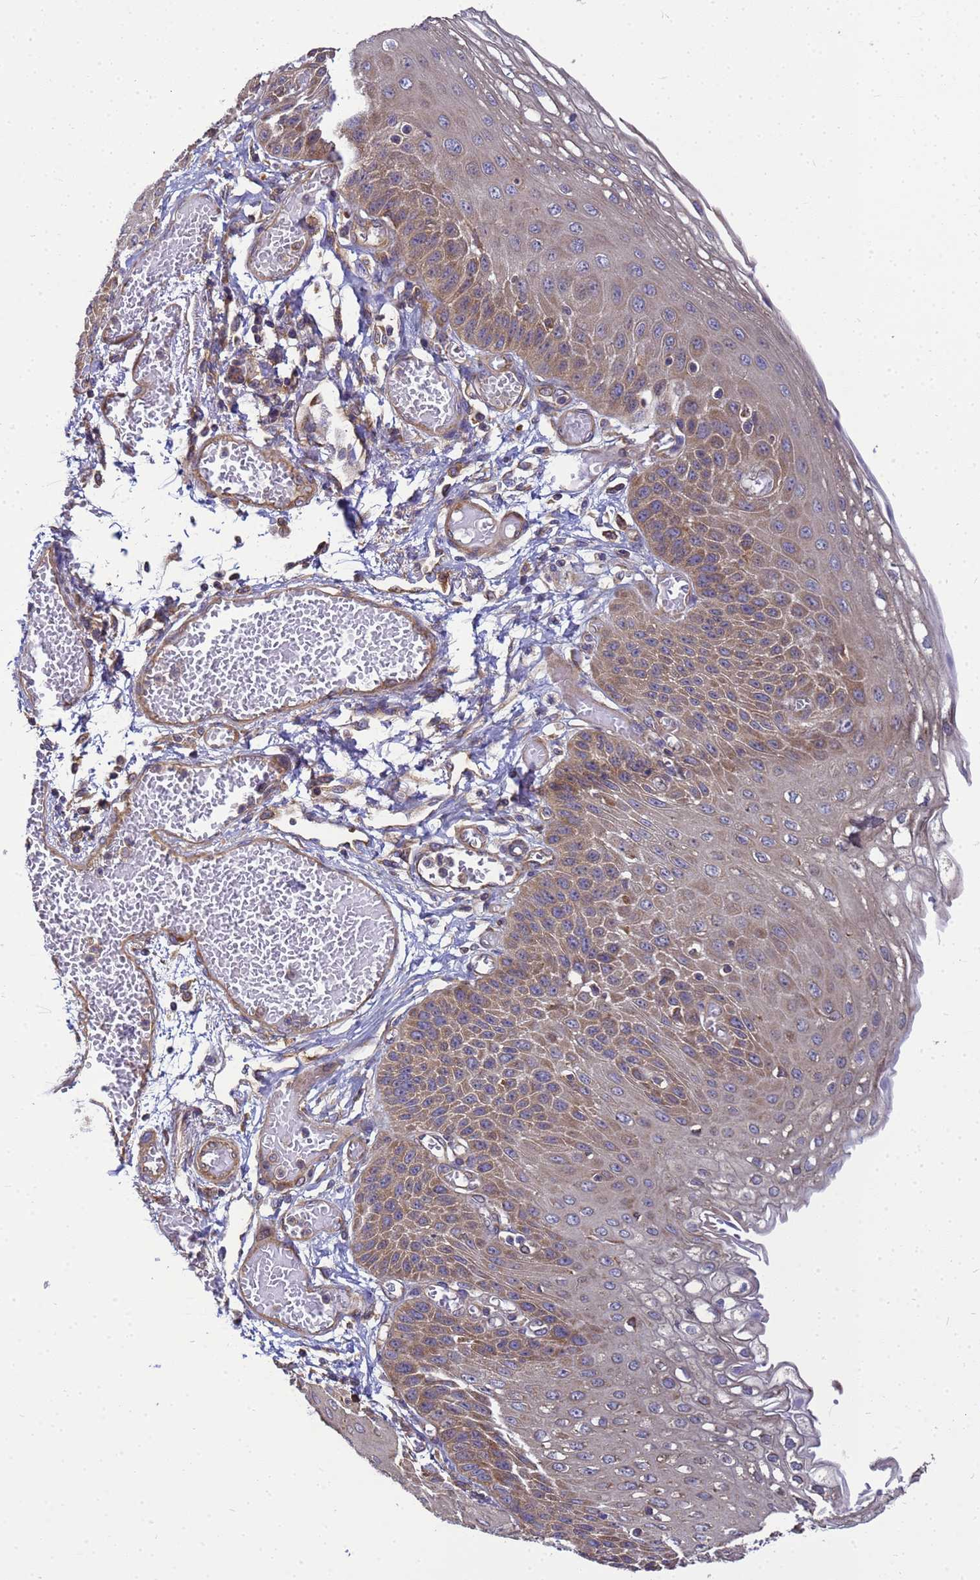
{"staining": {"intensity": "moderate", "quantity": "25%-75%", "location": "cytoplasmic/membranous"}, "tissue": "esophagus", "cell_type": "Squamous epithelial cells", "image_type": "normal", "snomed": [{"axis": "morphology", "description": "Normal tissue, NOS"}, {"axis": "topography", "description": "Esophagus"}], "caption": "Immunohistochemical staining of normal esophagus shows 25%-75% levels of moderate cytoplasmic/membranous protein staining in about 25%-75% of squamous epithelial cells.", "gene": "BECN1", "patient": {"sex": "male", "age": 81}}